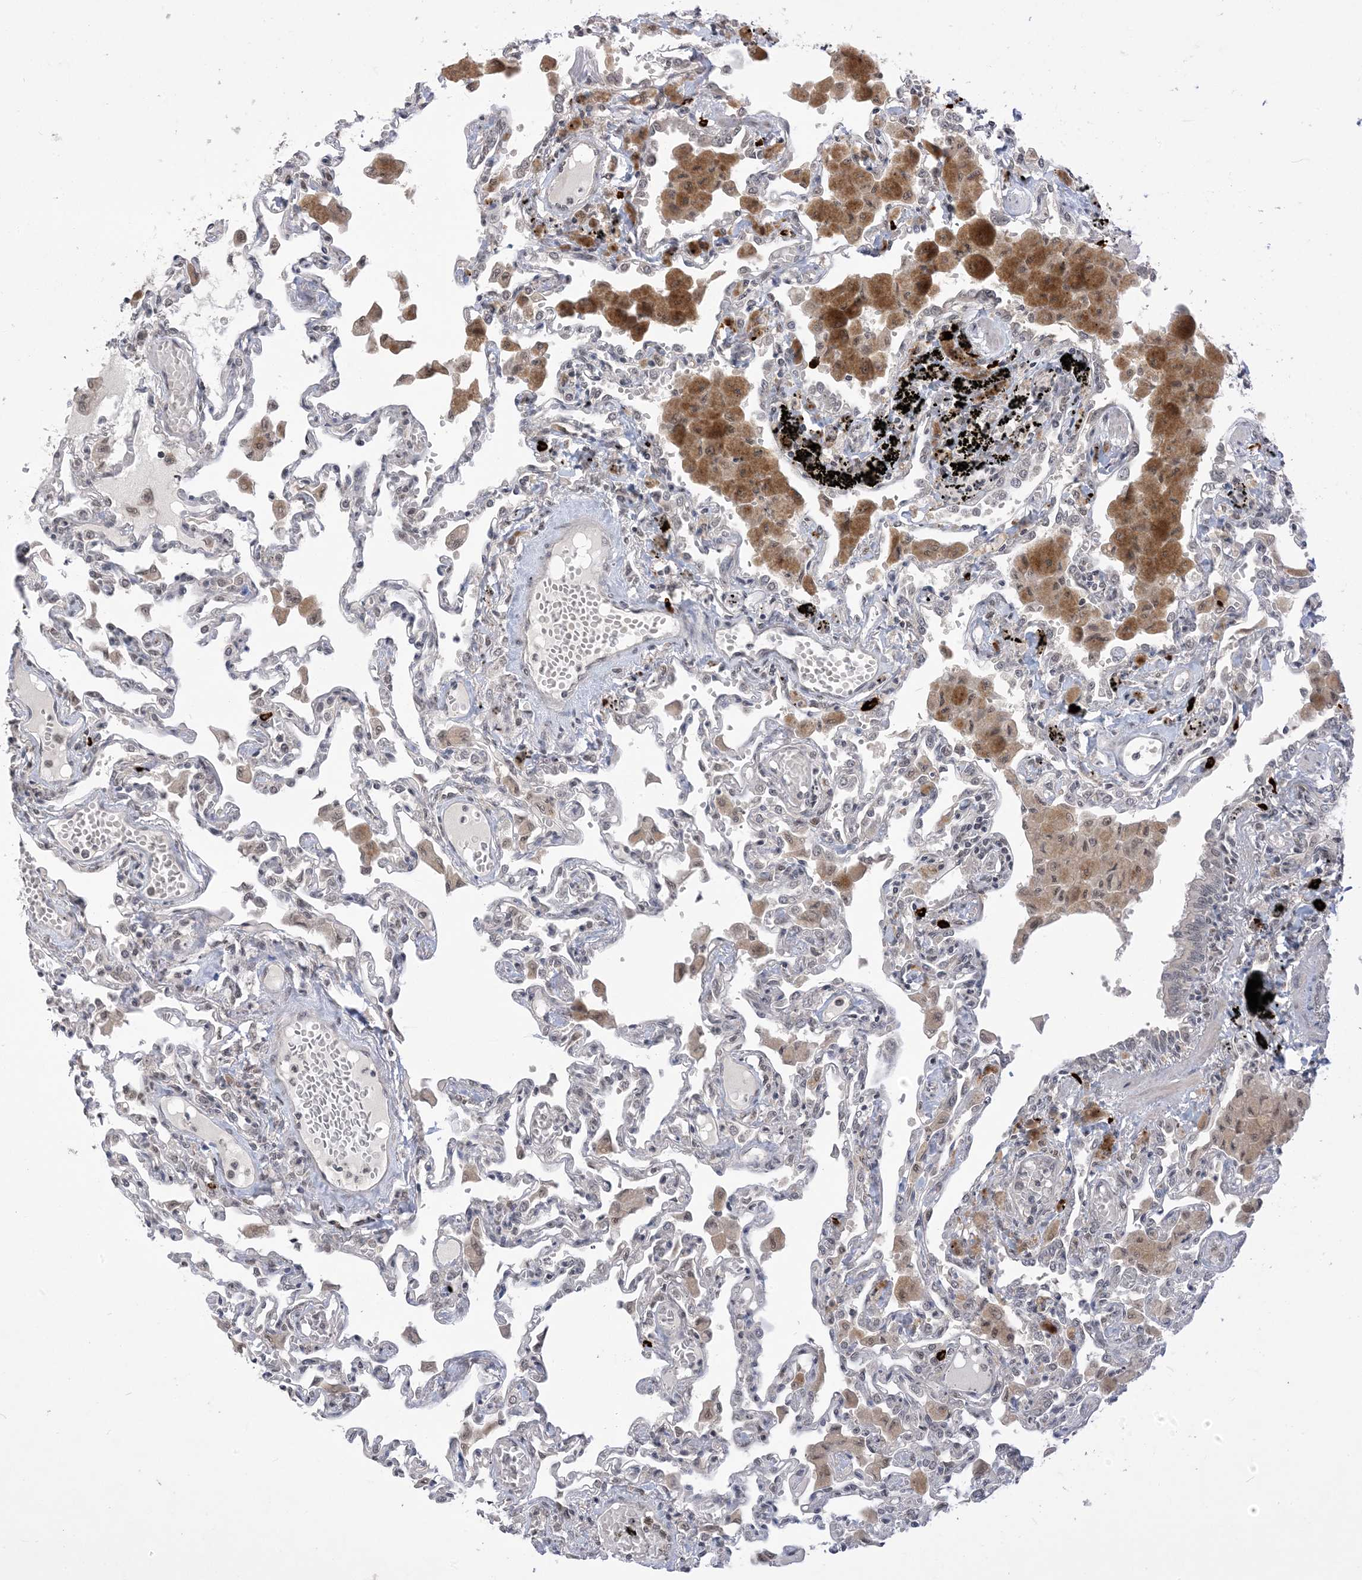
{"staining": {"intensity": "negative", "quantity": "none", "location": "none"}, "tissue": "lung", "cell_type": "Alveolar cells", "image_type": "normal", "snomed": [{"axis": "morphology", "description": "Normal tissue, NOS"}, {"axis": "topography", "description": "Bronchus"}, {"axis": "topography", "description": "Lung"}], "caption": "A high-resolution photomicrograph shows immunohistochemistry staining of unremarkable lung, which shows no significant staining in alveolar cells.", "gene": "RANBP9", "patient": {"sex": "female", "age": 49}}